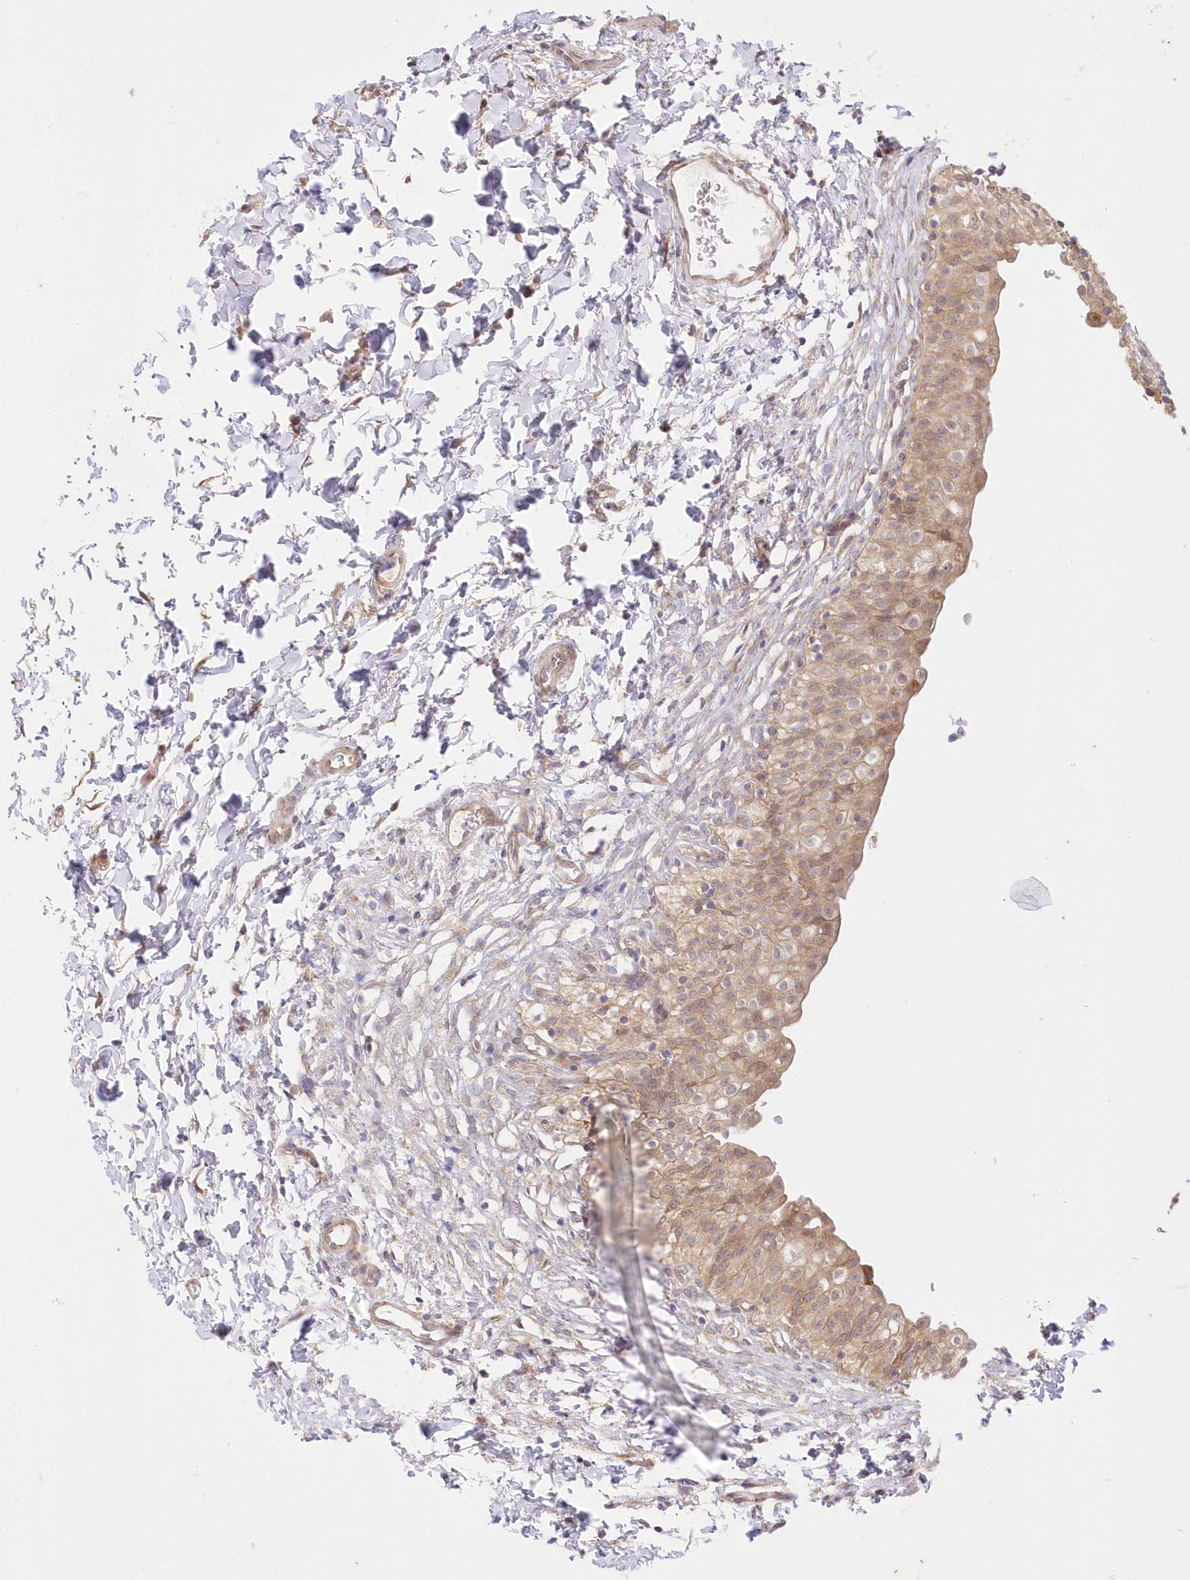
{"staining": {"intensity": "moderate", "quantity": ">75%", "location": "cytoplasmic/membranous"}, "tissue": "urinary bladder", "cell_type": "Urothelial cells", "image_type": "normal", "snomed": [{"axis": "morphology", "description": "Normal tissue, NOS"}, {"axis": "topography", "description": "Urinary bladder"}], "caption": "IHC (DAB (3,3'-diaminobenzidine)) staining of normal human urinary bladder exhibits moderate cytoplasmic/membranous protein staining in approximately >75% of urothelial cells. The protein is stained brown, and the nuclei are stained in blue (DAB IHC with brightfield microscopy, high magnification).", "gene": "RNPEP", "patient": {"sex": "male", "age": 55}}